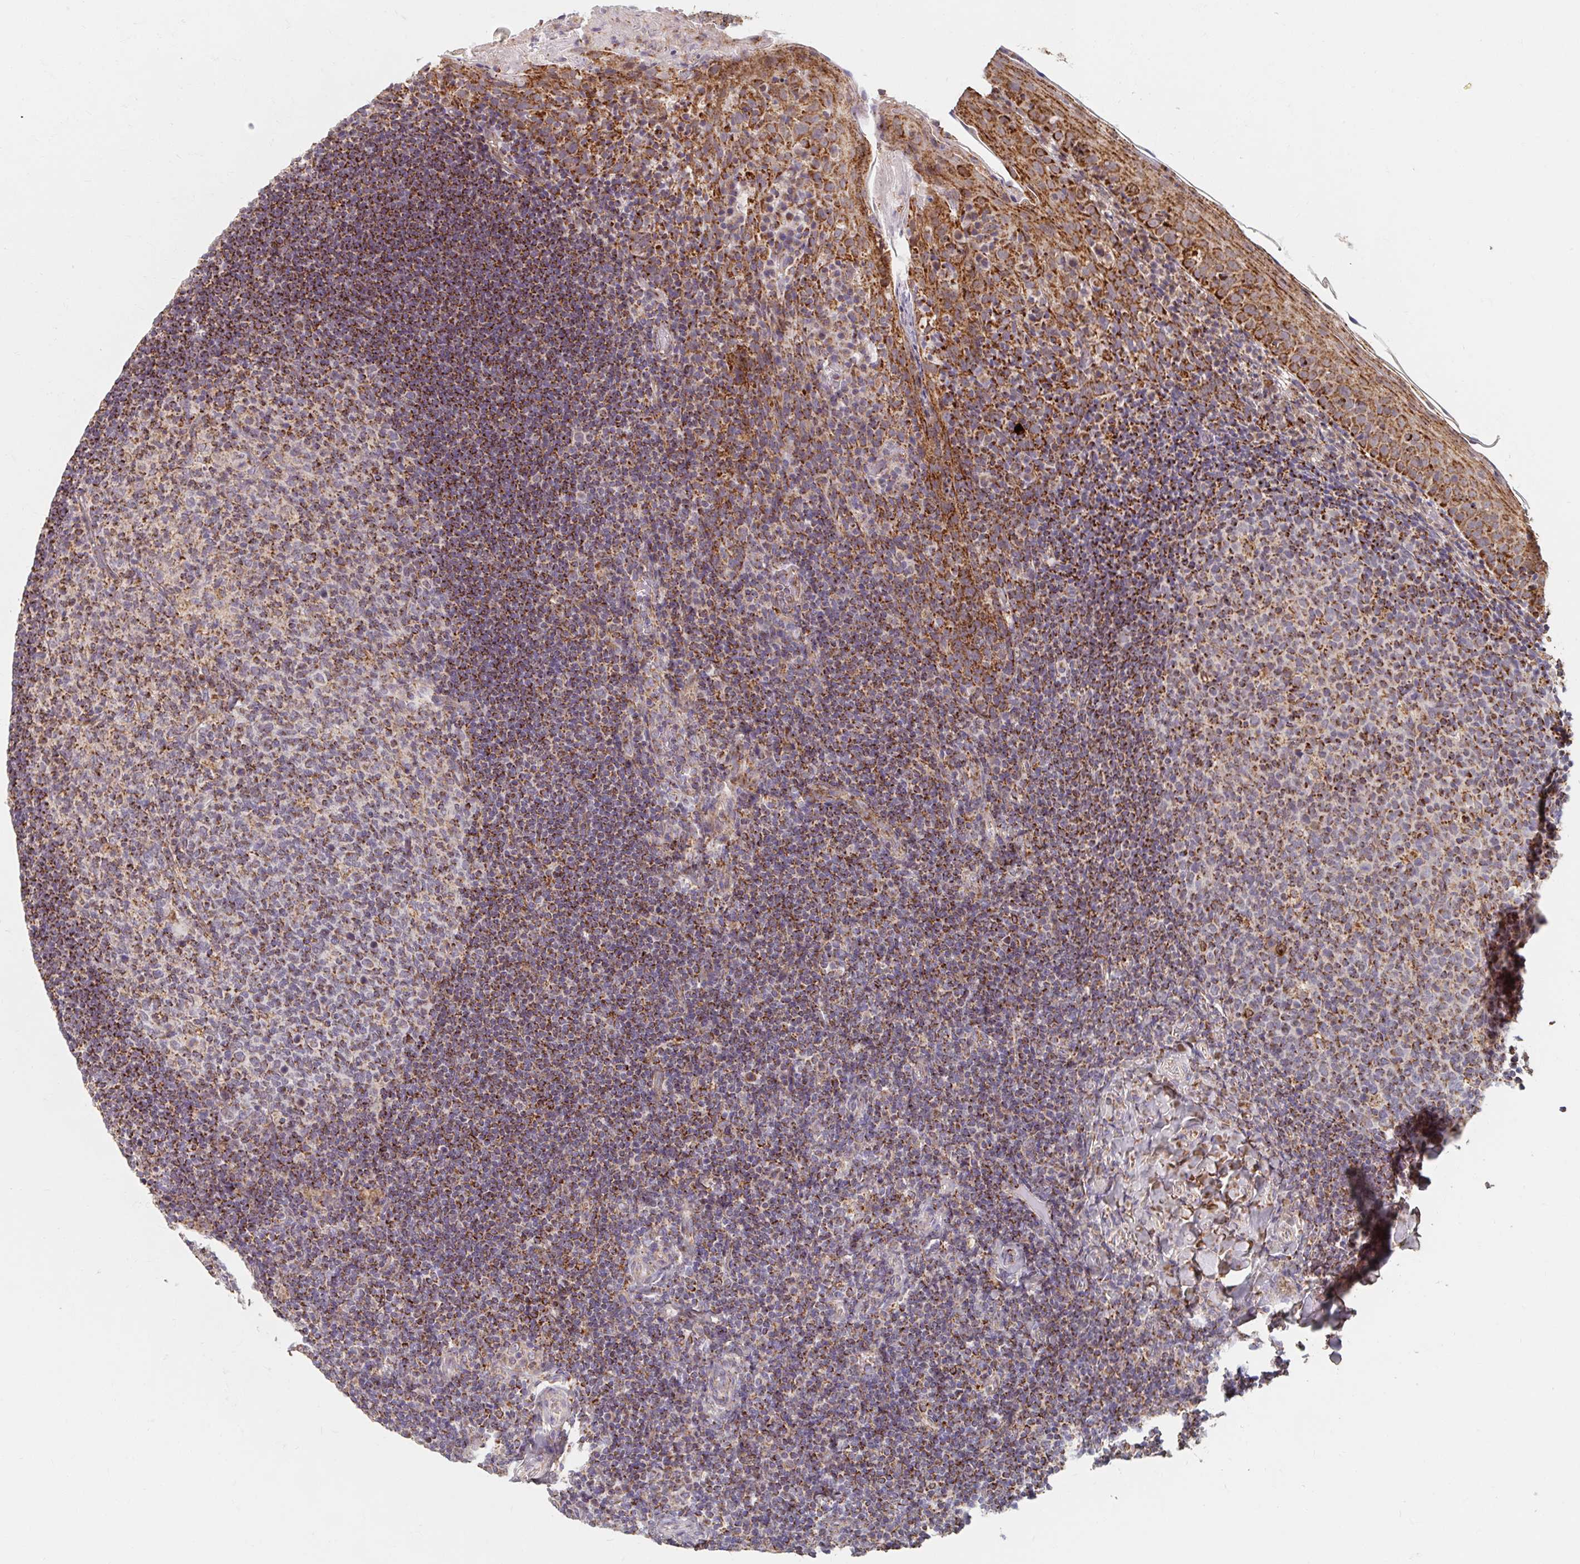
{"staining": {"intensity": "moderate", "quantity": ">75%", "location": "cytoplasmic/membranous"}, "tissue": "tonsil", "cell_type": "Germinal center cells", "image_type": "normal", "snomed": [{"axis": "morphology", "description": "Normal tissue, NOS"}, {"axis": "topography", "description": "Tonsil"}], "caption": "A histopathology image of human tonsil stained for a protein exhibits moderate cytoplasmic/membranous brown staining in germinal center cells. The protein is shown in brown color, while the nuclei are stained blue.", "gene": "MAVS", "patient": {"sex": "female", "age": 10}}